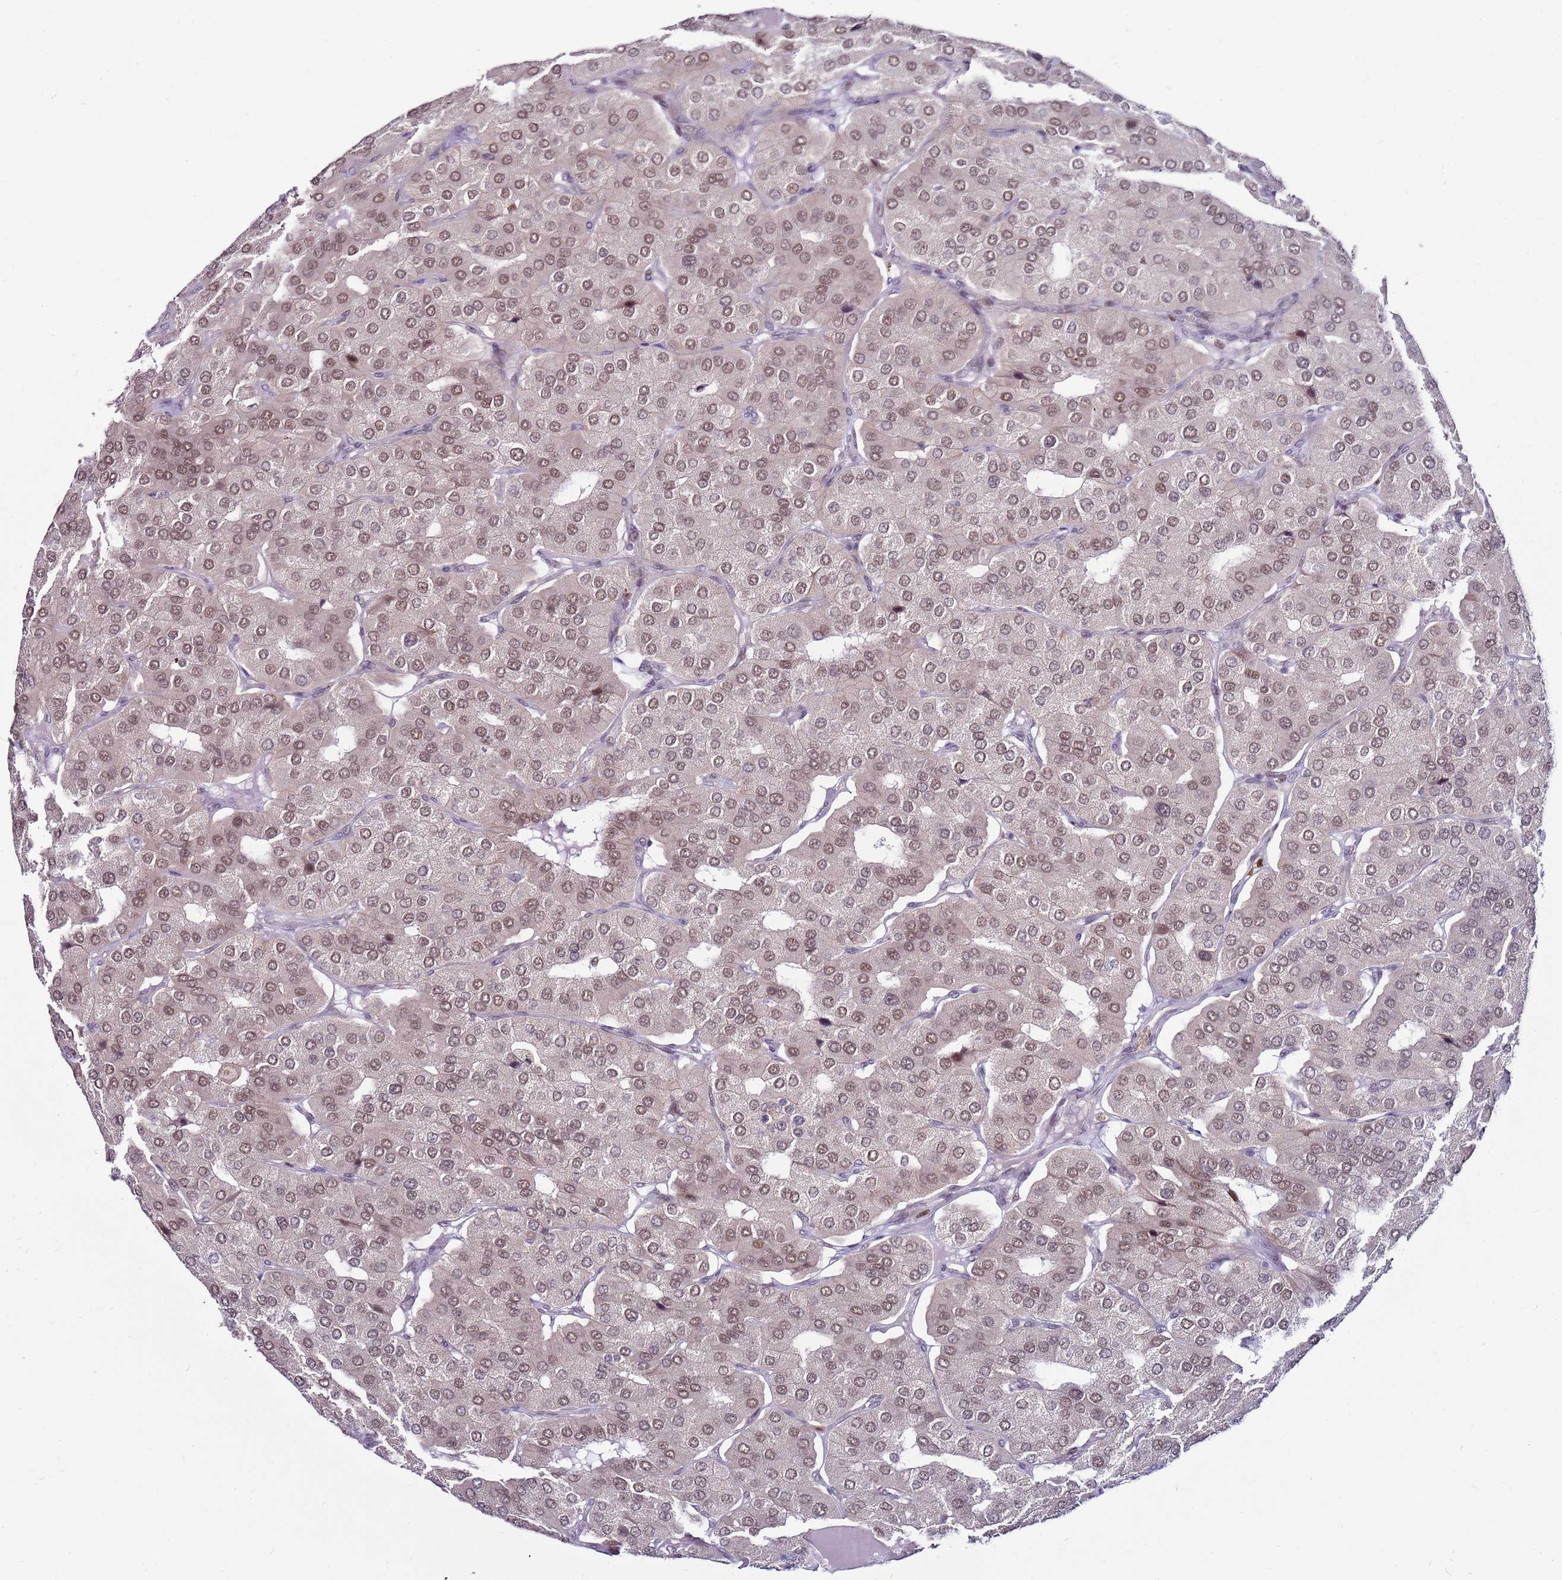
{"staining": {"intensity": "weak", "quantity": ">75%", "location": "nuclear"}, "tissue": "parathyroid gland", "cell_type": "Glandular cells", "image_type": "normal", "snomed": [{"axis": "morphology", "description": "Normal tissue, NOS"}, {"axis": "morphology", "description": "Adenoma, NOS"}, {"axis": "topography", "description": "Parathyroid gland"}], "caption": "Protein expression analysis of normal parathyroid gland demonstrates weak nuclear expression in about >75% of glandular cells.", "gene": "KPNA4", "patient": {"sex": "female", "age": 86}}